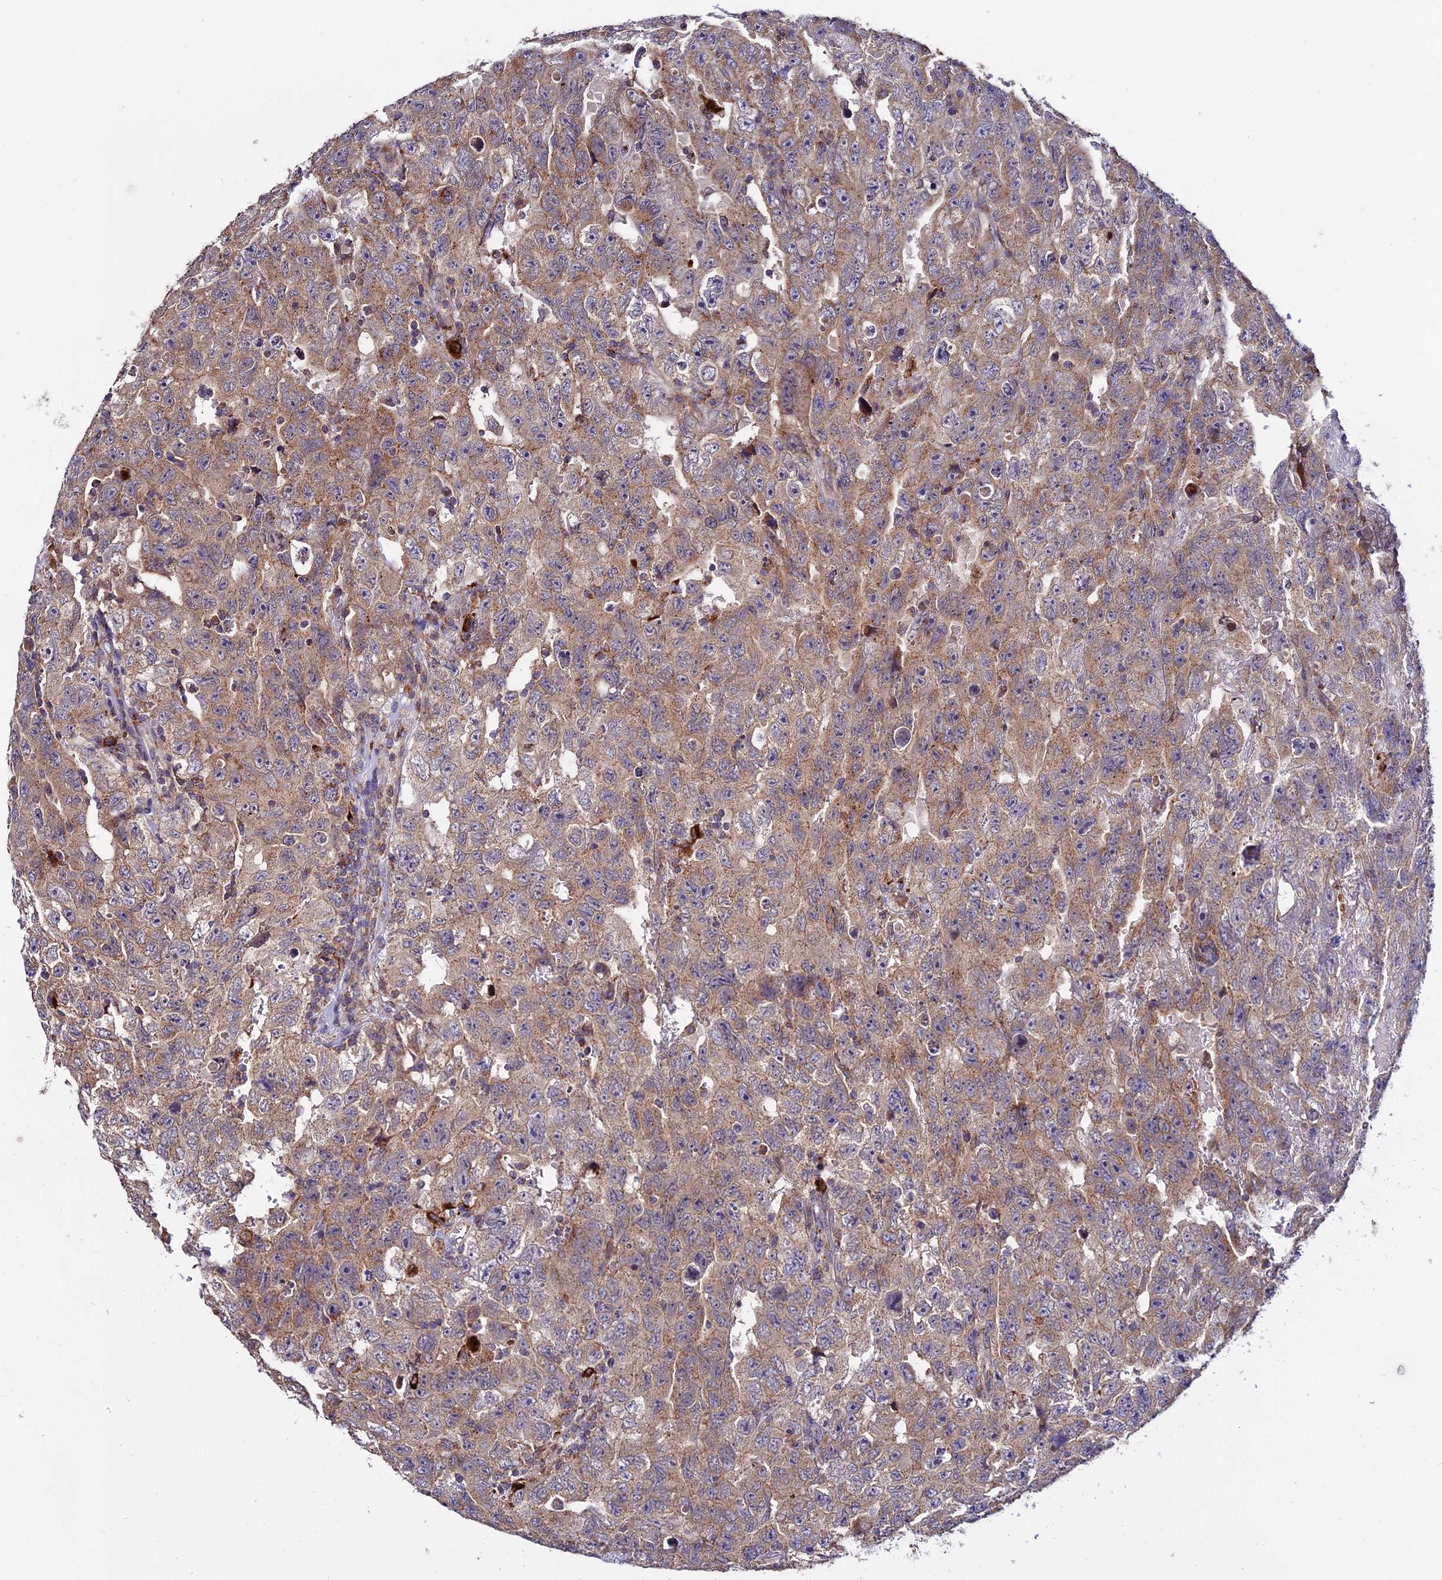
{"staining": {"intensity": "moderate", "quantity": ">75%", "location": "cytoplasmic/membranous"}, "tissue": "testis cancer", "cell_type": "Tumor cells", "image_type": "cancer", "snomed": [{"axis": "morphology", "description": "Carcinoma, Embryonal, NOS"}, {"axis": "topography", "description": "Testis"}], "caption": "Protein analysis of testis cancer tissue exhibits moderate cytoplasmic/membranous expression in about >75% of tumor cells.", "gene": "PEX19", "patient": {"sex": "male", "age": 45}}